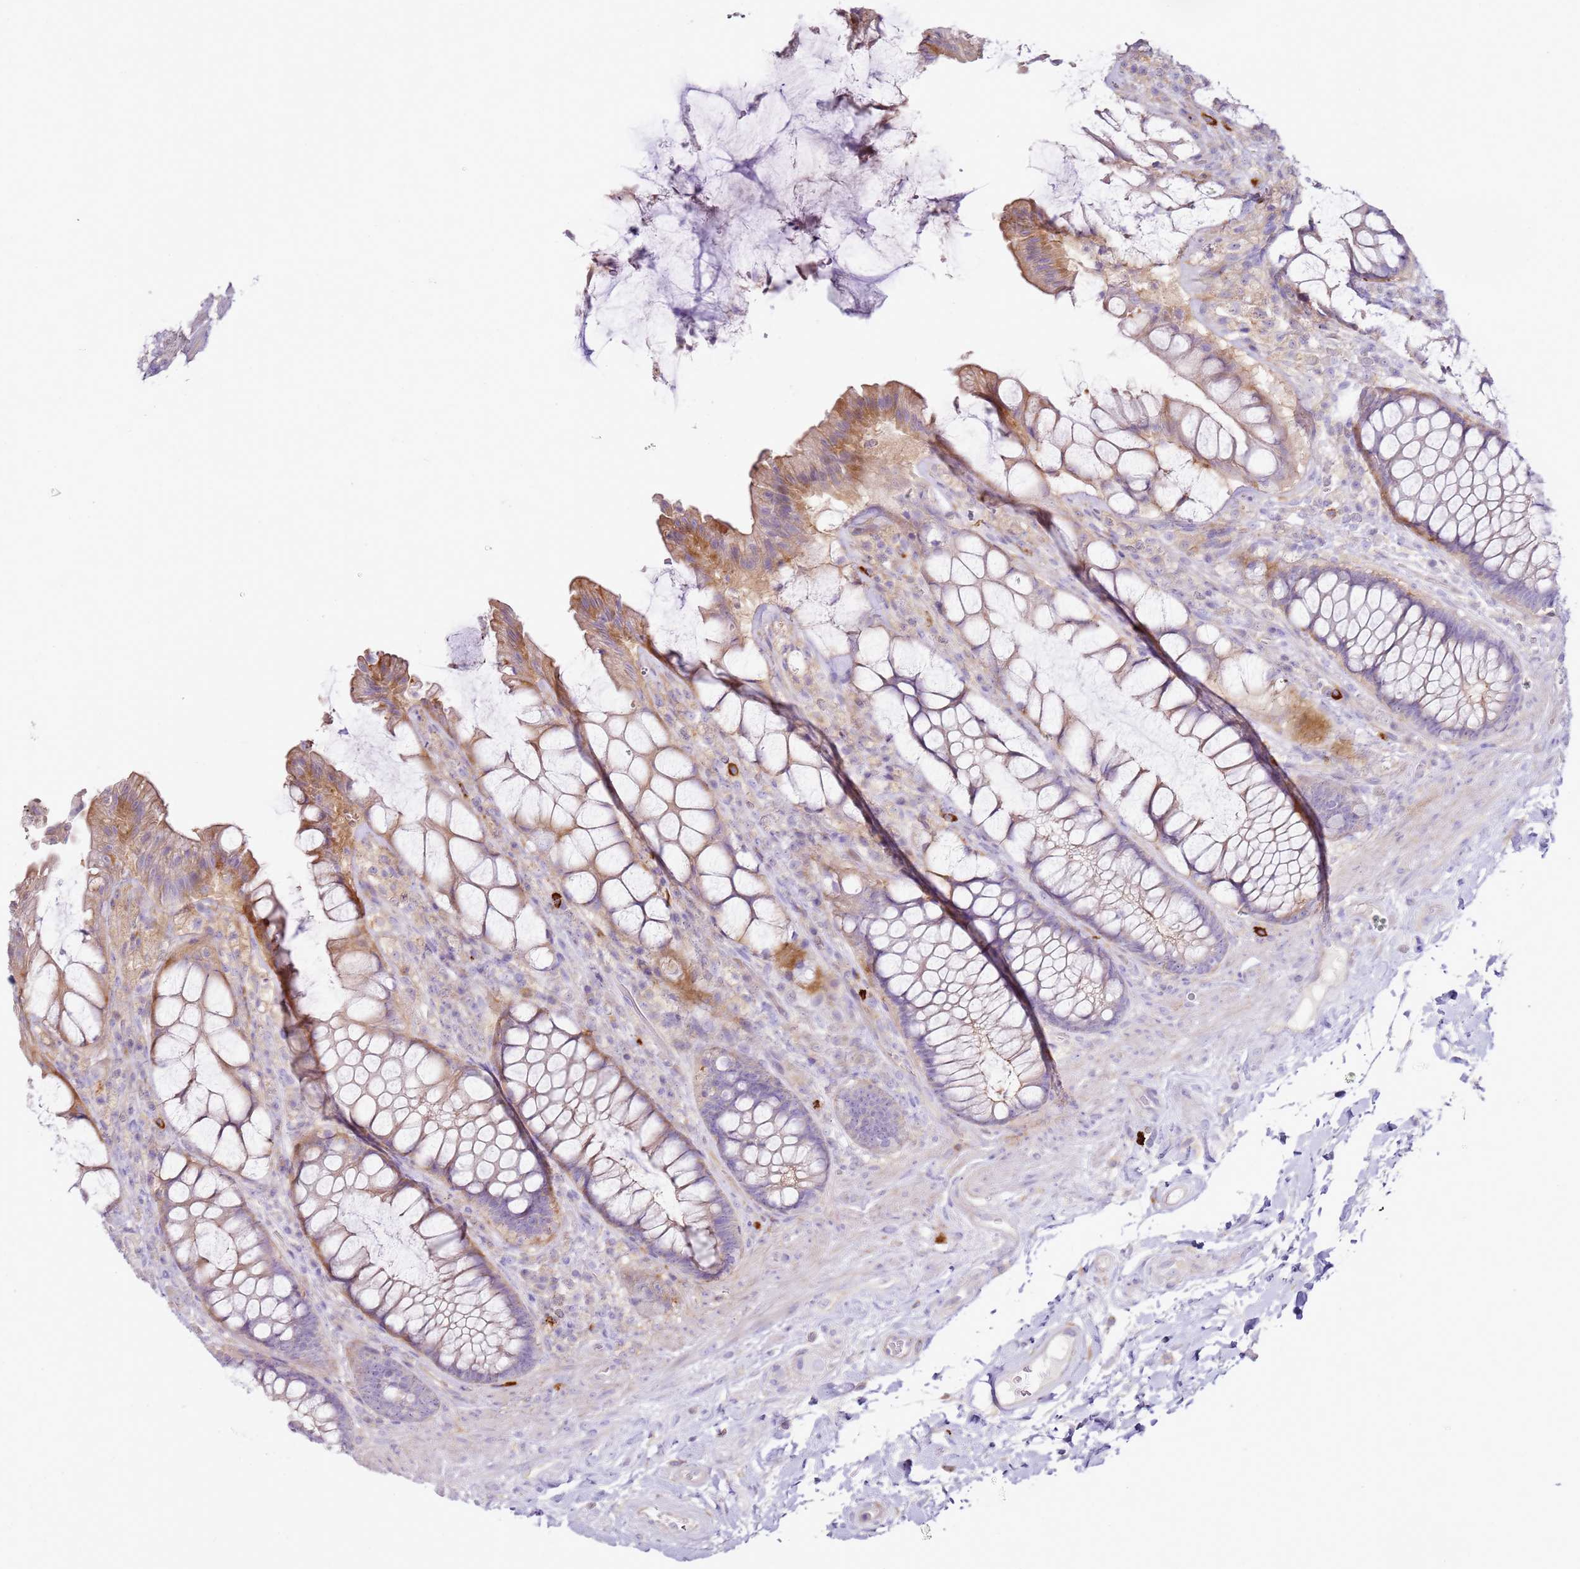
{"staining": {"intensity": "moderate", "quantity": "<25%", "location": "cytoplasmic/membranous"}, "tissue": "rectum", "cell_type": "Glandular cells", "image_type": "normal", "snomed": [{"axis": "morphology", "description": "Normal tissue, NOS"}, {"axis": "topography", "description": "Rectum"}], "caption": "Human rectum stained with a brown dye demonstrates moderate cytoplasmic/membranous positive staining in approximately <25% of glandular cells.", "gene": "FPR1", "patient": {"sex": "female", "age": 58}}